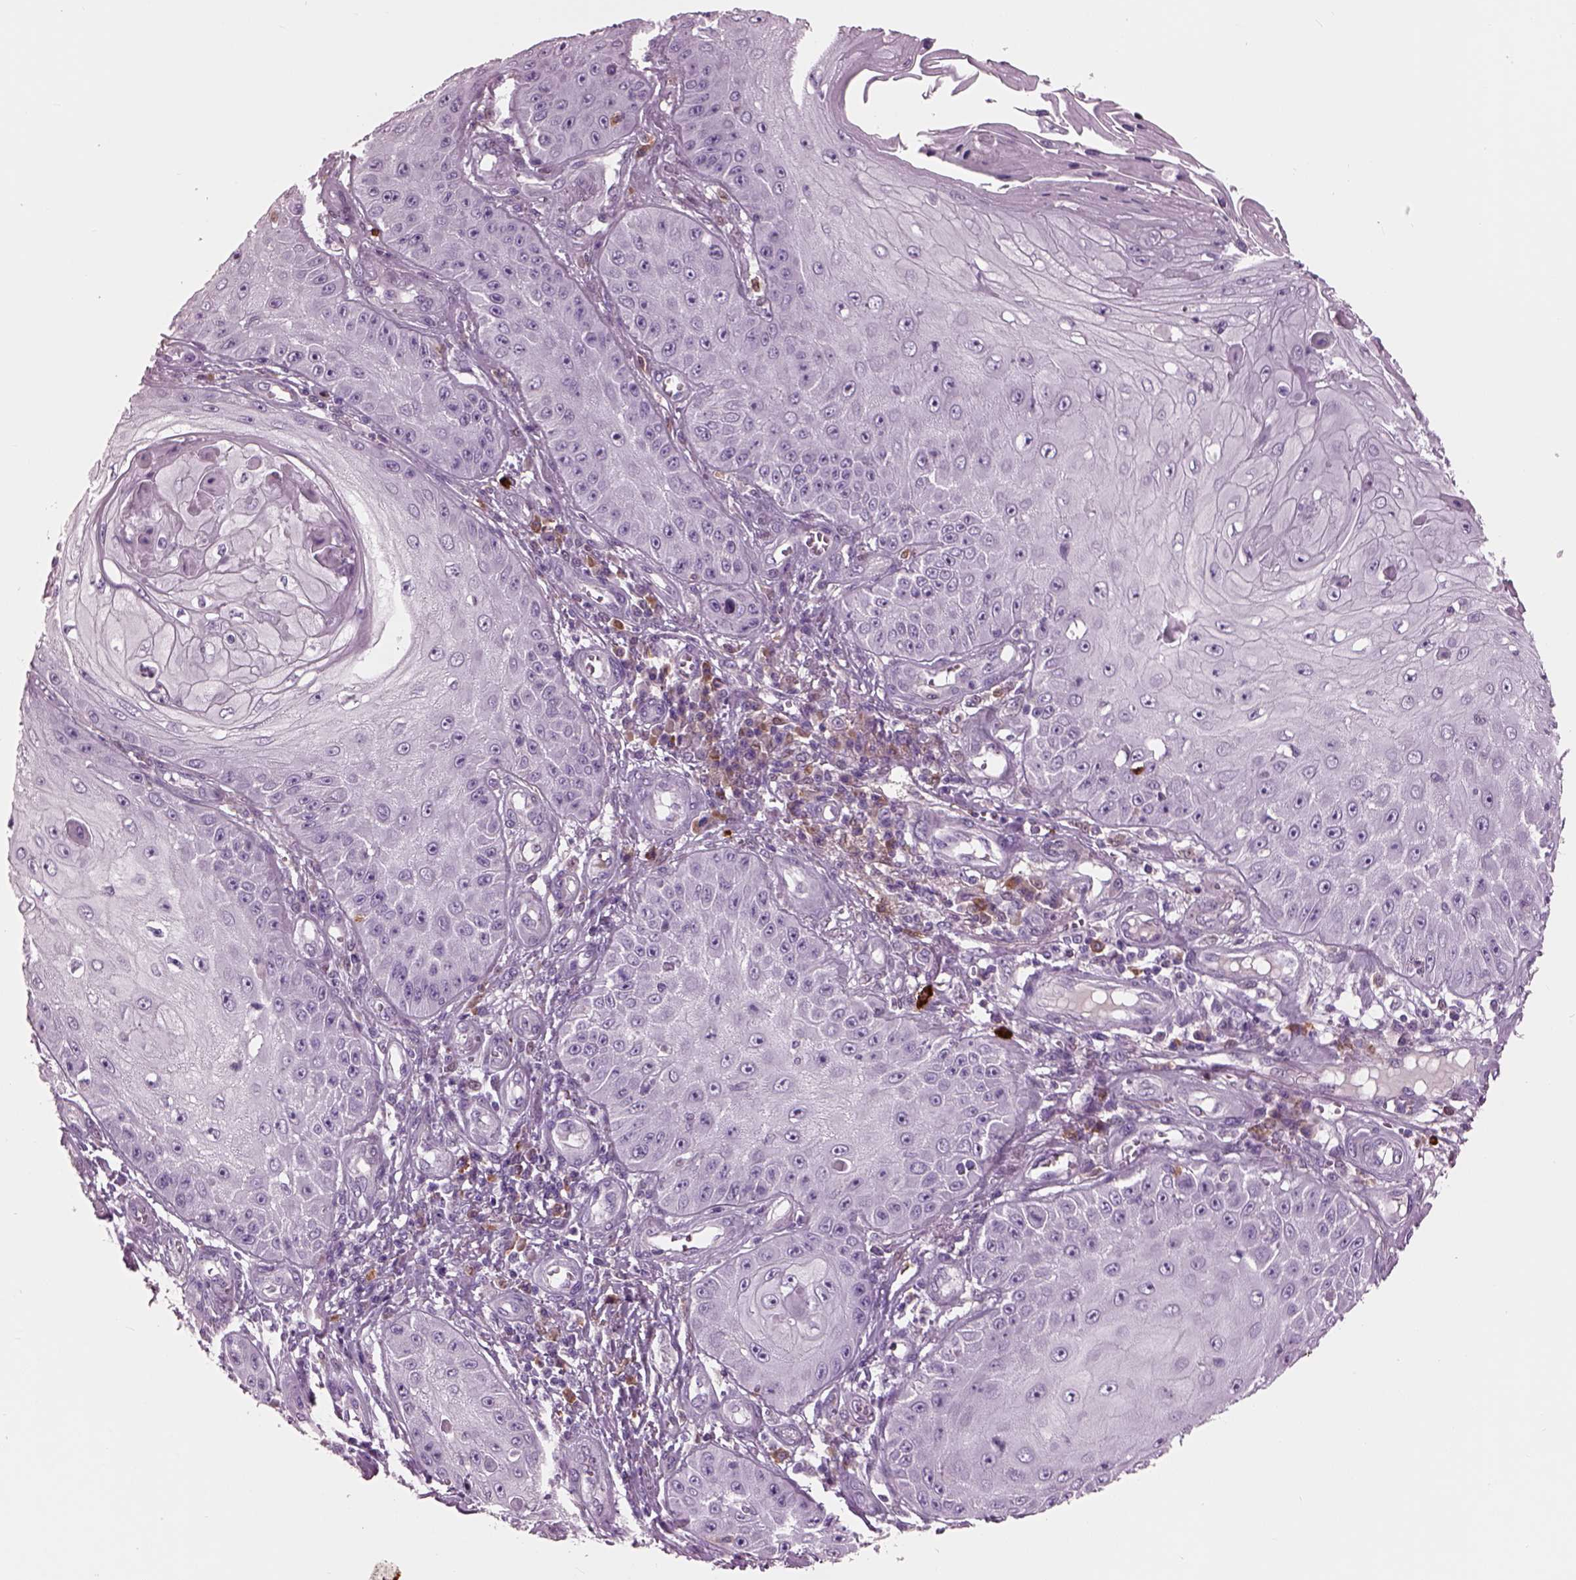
{"staining": {"intensity": "negative", "quantity": "none", "location": "none"}, "tissue": "skin cancer", "cell_type": "Tumor cells", "image_type": "cancer", "snomed": [{"axis": "morphology", "description": "Squamous cell carcinoma, NOS"}, {"axis": "topography", "description": "Skin"}], "caption": "Immunohistochemistry (IHC) of skin cancer demonstrates no staining in tumor cells.", "gene": "ADGRG5", "patient": {"sex": "male", "age": 70}}